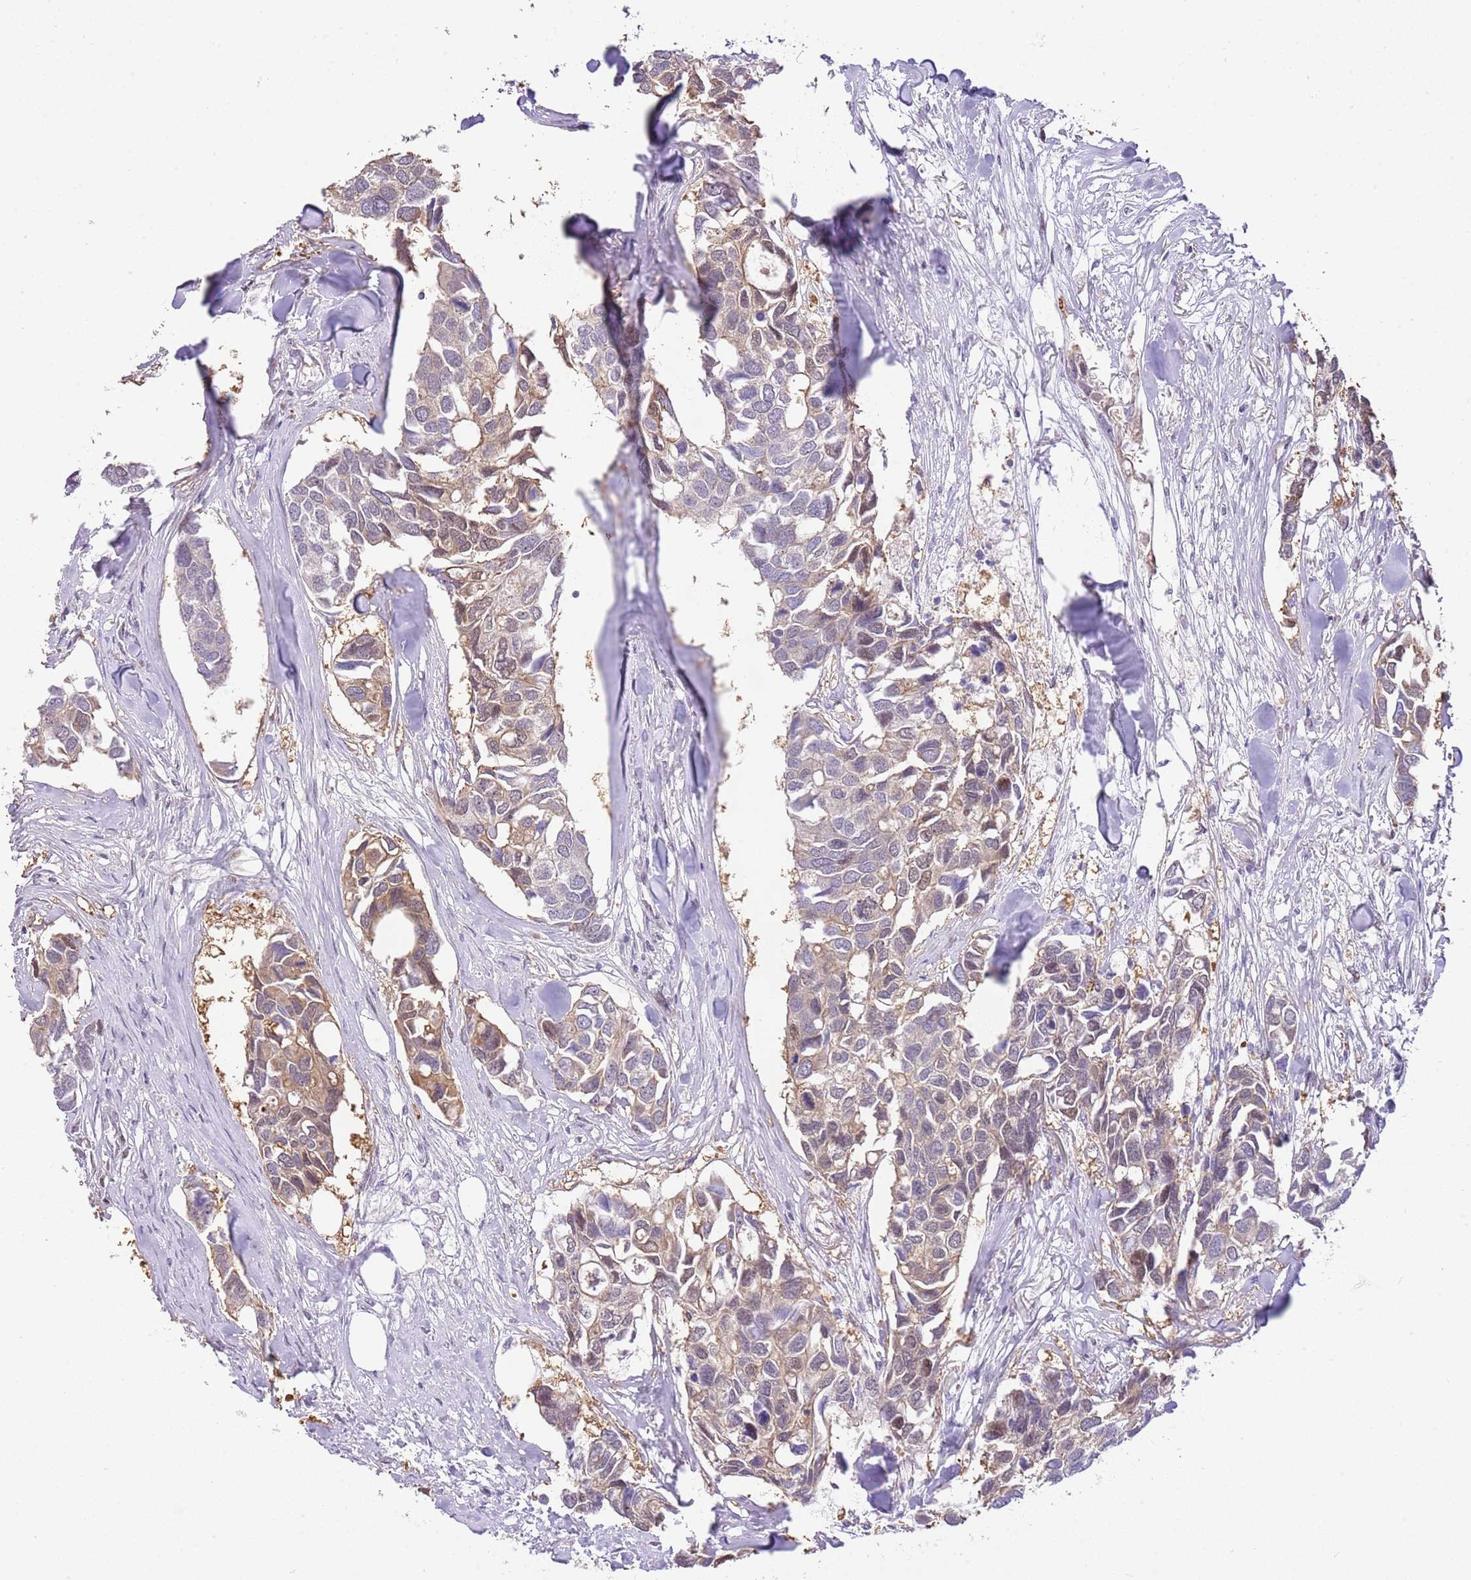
{"staining": {"intensity": "weak", "quantity": "25%-75%", "location": "cytoplasmic/membranous,nuclear"}, "tissue": "breast cancer", "cell_type": "Tumor cells", "image_type": "cancer", "snomed": [{"axis": "morphology", "description": "Duct carcinoma"}, {"axis": "topography", "description": "Breast"}], "caption": "A photomicrograph of human breast cancer stained for a protein displays weak cytoplasmic/membranous and nuclear brown staining in tumor cells.", "gene": "RFK", "patient": {"sex": "female", "age": 83}}